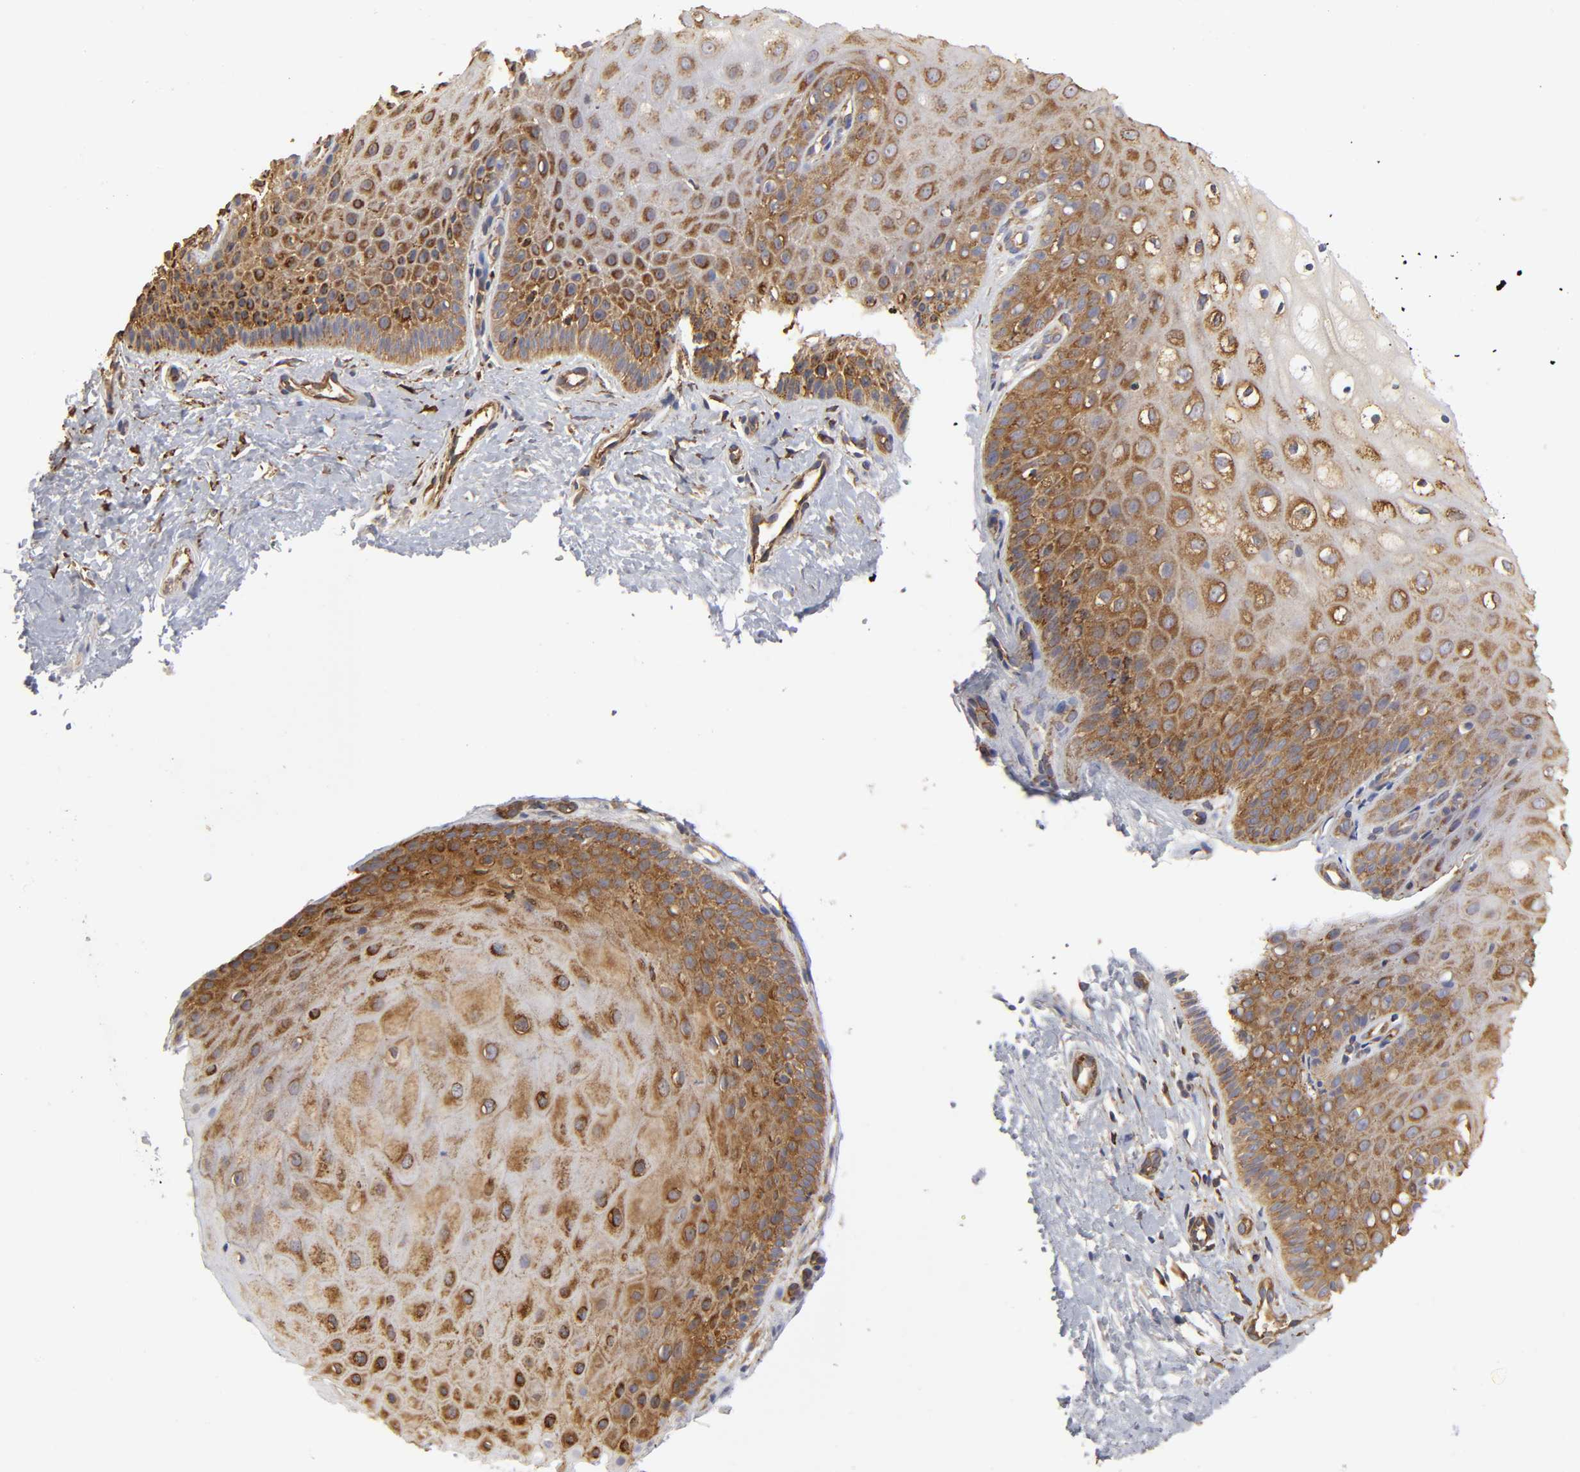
{"staining": {"intensity": "strong", "quantity": ">75%", "location": "cytoplasmic/membranous"}, "tissue": "cervix", "cell_type": "Glandular cells", "image_type": "normal", "snomed": [{"axis": "morphology", "description": "Normal tissue, NOS"}, {"axis": "topography", "description": "Cervix"}], "caption": "Immunohistochemistry (IHC) of benign human cervix shows high levels of strong cytoplasmic/membranous positivity in approximately >75% of glandular cells. Immunohistochemistry (IHC) stains the protein in brown and the nuclei are stained blue.", "gene": "RPL14", "patient": {"sex": "female", "age": 55}}